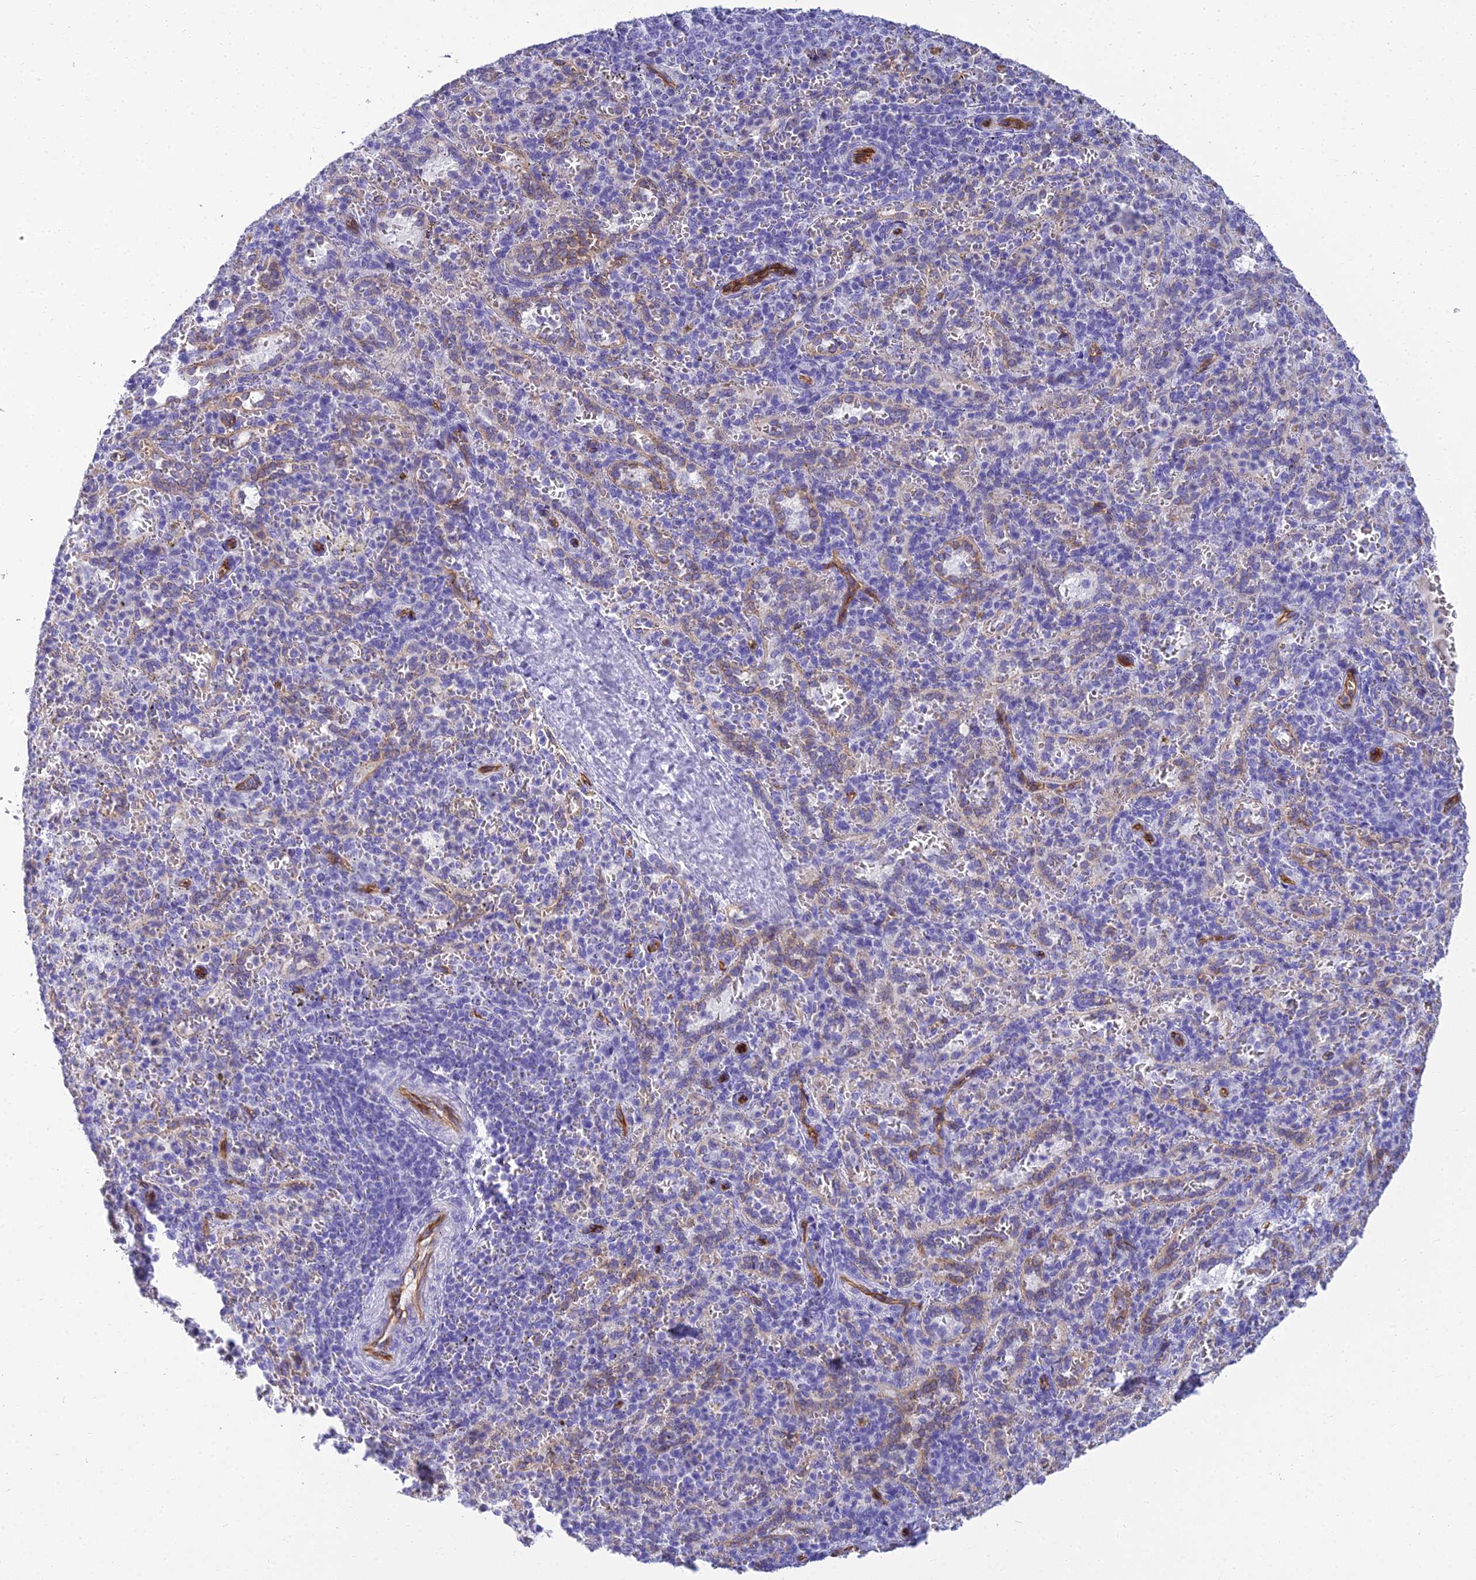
{"staining": {"intensity": "negative", "quantity": "none", "location": "none"}, "tissue": "spleen", "cell_type": "Cells in red pulp", "image_type": "normal", "snomed": [{"axis": "morphology", "description": "Normal tissue, NOS"}, {"axis": "topography", "description": "Spleen"}], "caption": "Immunohistochemistry micrograph of normal spleen: human spleen stained with DAB reveals no significant protein positivity in cells in red pulp. The staining is performed using DAB brown chromogen with nuclei counter-stained in using hematoxylin.", "gene": "NINJ1", "patient": {"sex": "female", "age": 21}}